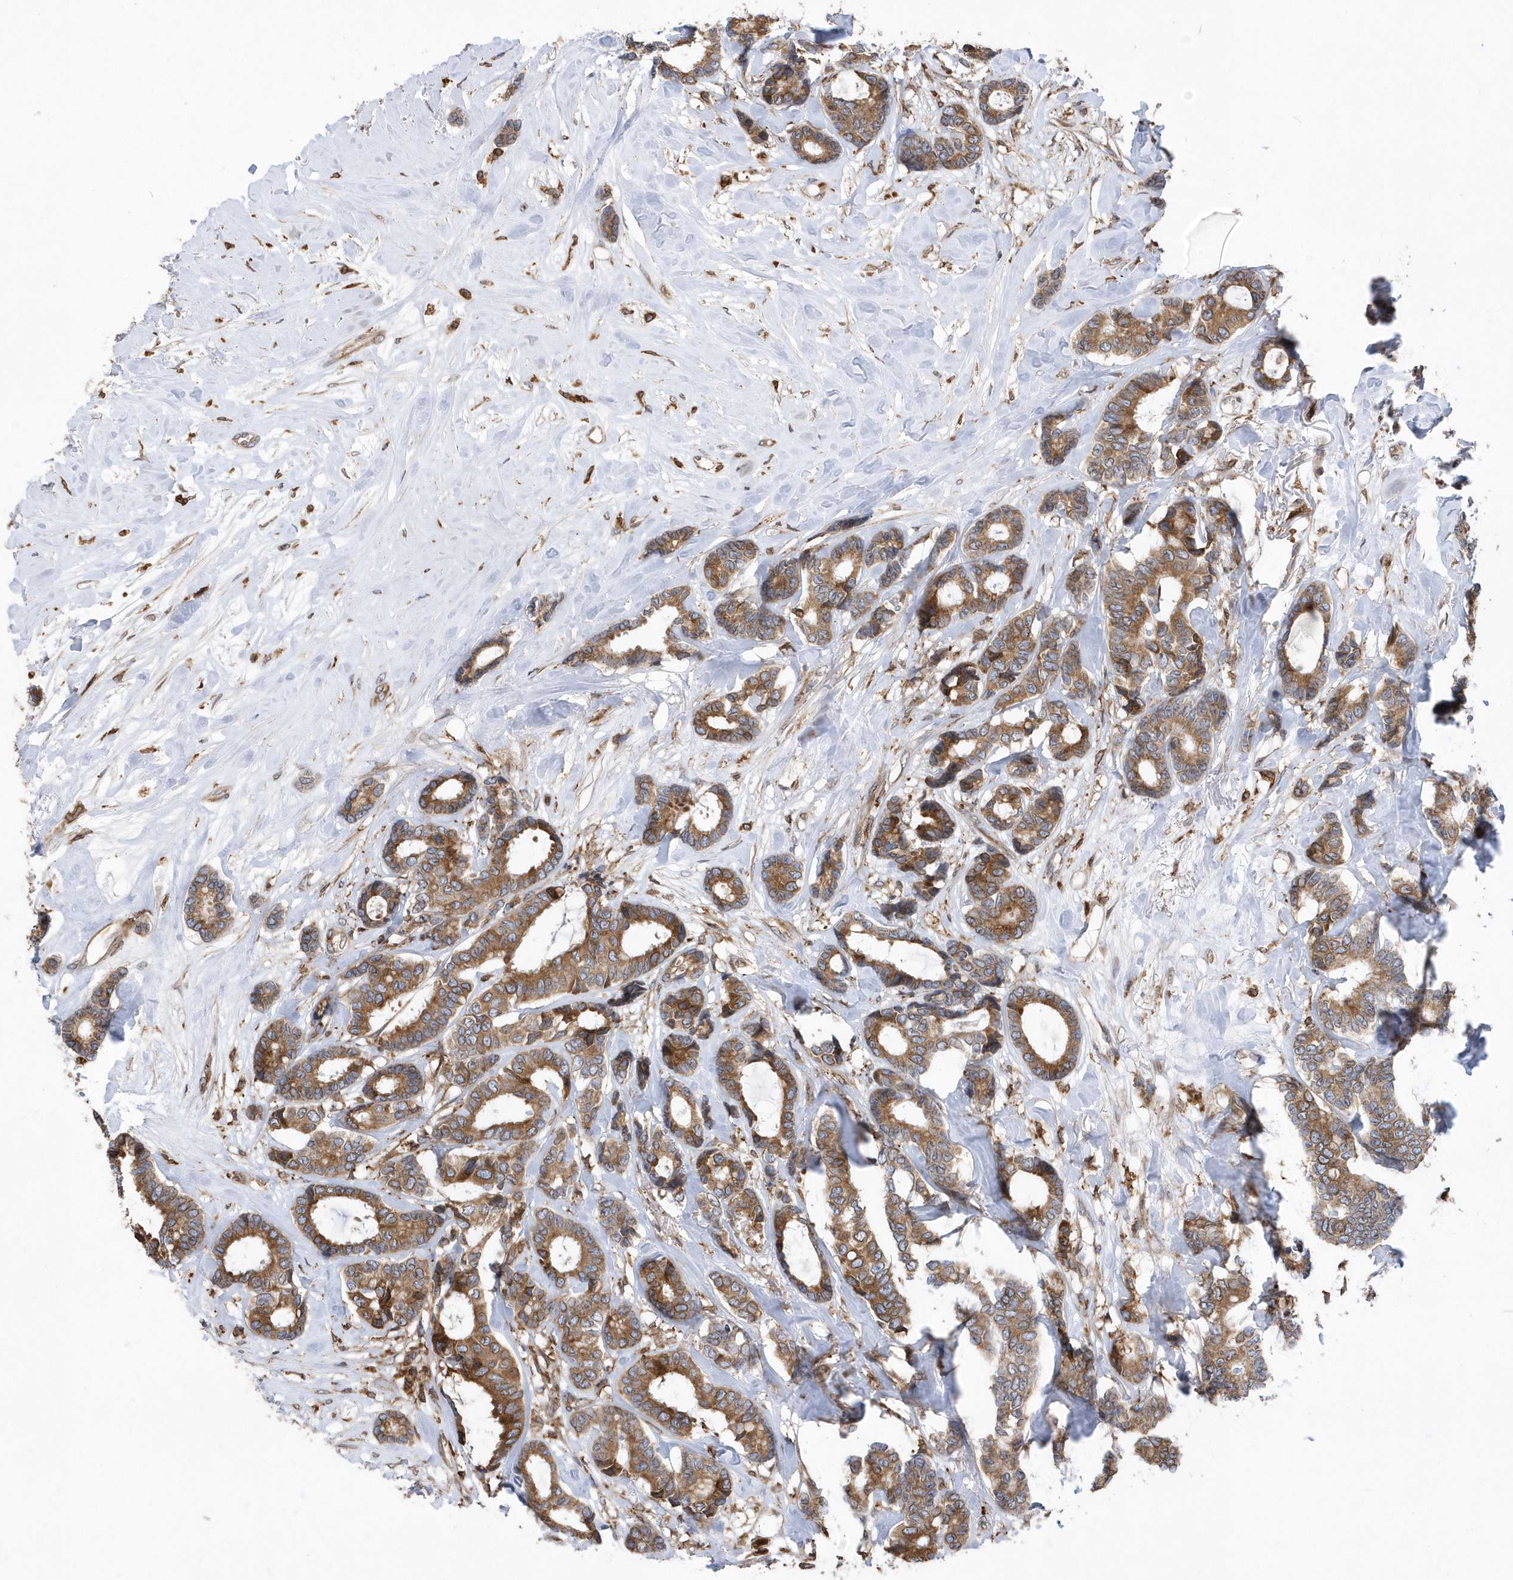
{"staining": {"intensity": "moderate", "quantity": ">75%", "location": "cytoplasmic/membranous"}, "tissue": "breast cancer", "cell_type": "Tumor cells", "image_type": "cancer", "snomed": [{"axis": "morphology", "description": "Duct carcinoma"}, {"axis": "topography", "description": "Breast"}], "caption": "The image shows a brown stain indicating the presence of a protein in the cytoplasmic/membranous of tumor cells in breast cancer.", "gene": "VAMP7", "patient": {"sex": "female", "age": 87}}